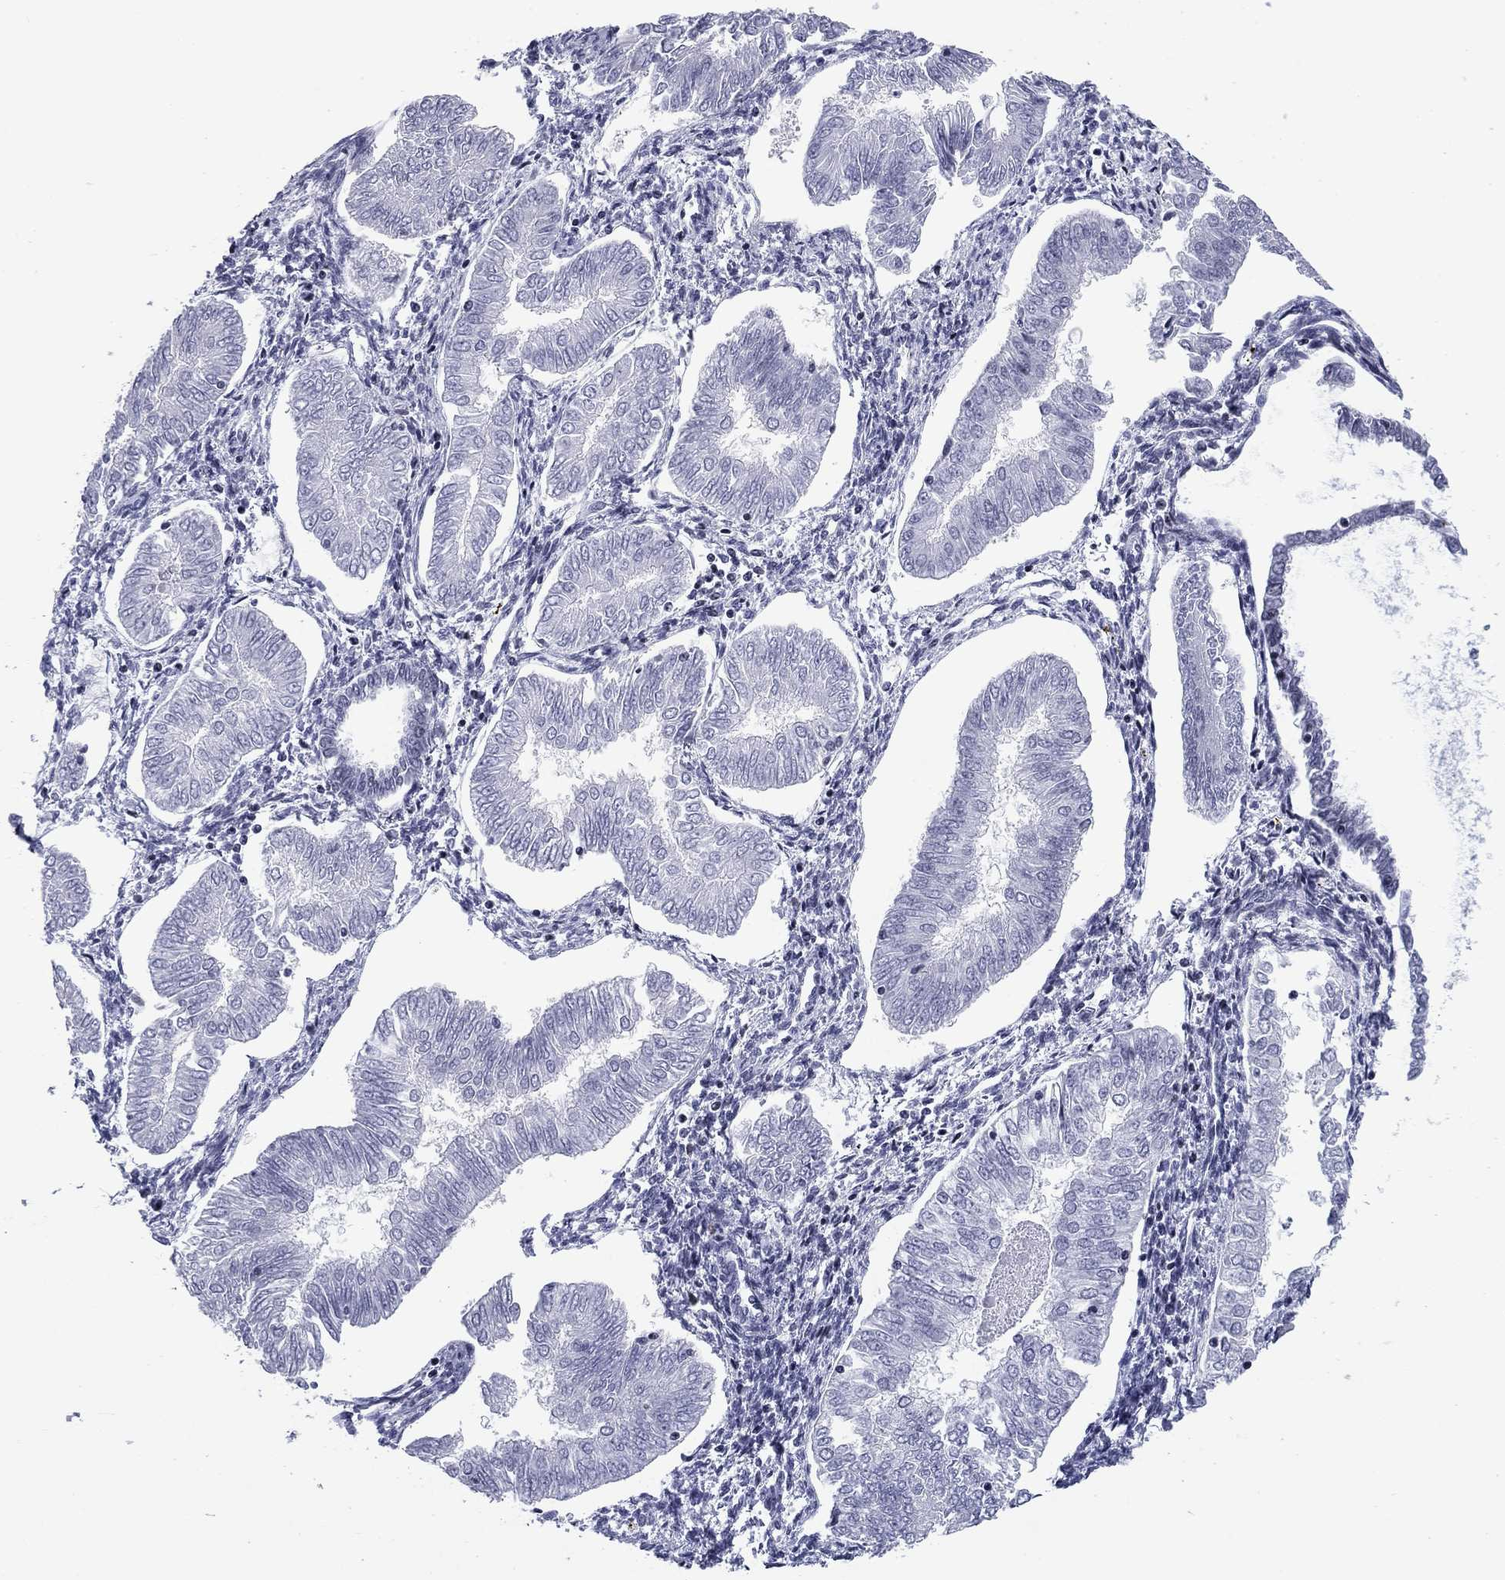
{"staining": {"intensity": "negative", "quantity": "none", "location": "none"}, "tissue": "endometrial cancer", "cell_type": "Tumor cells", "image_type": "cancer", "snomed": [{"axis": "morphology", "description": "Adenocarcinoma, NOS"}, {"axis": "topography", "description": "Endometrium"}], "caption": "Tumor cells are negative for protein expression in human endometrial cancer (adenocarcinoma).", "gene": "CCDC144A", "patient": {"sex": "female", "age": 53}}